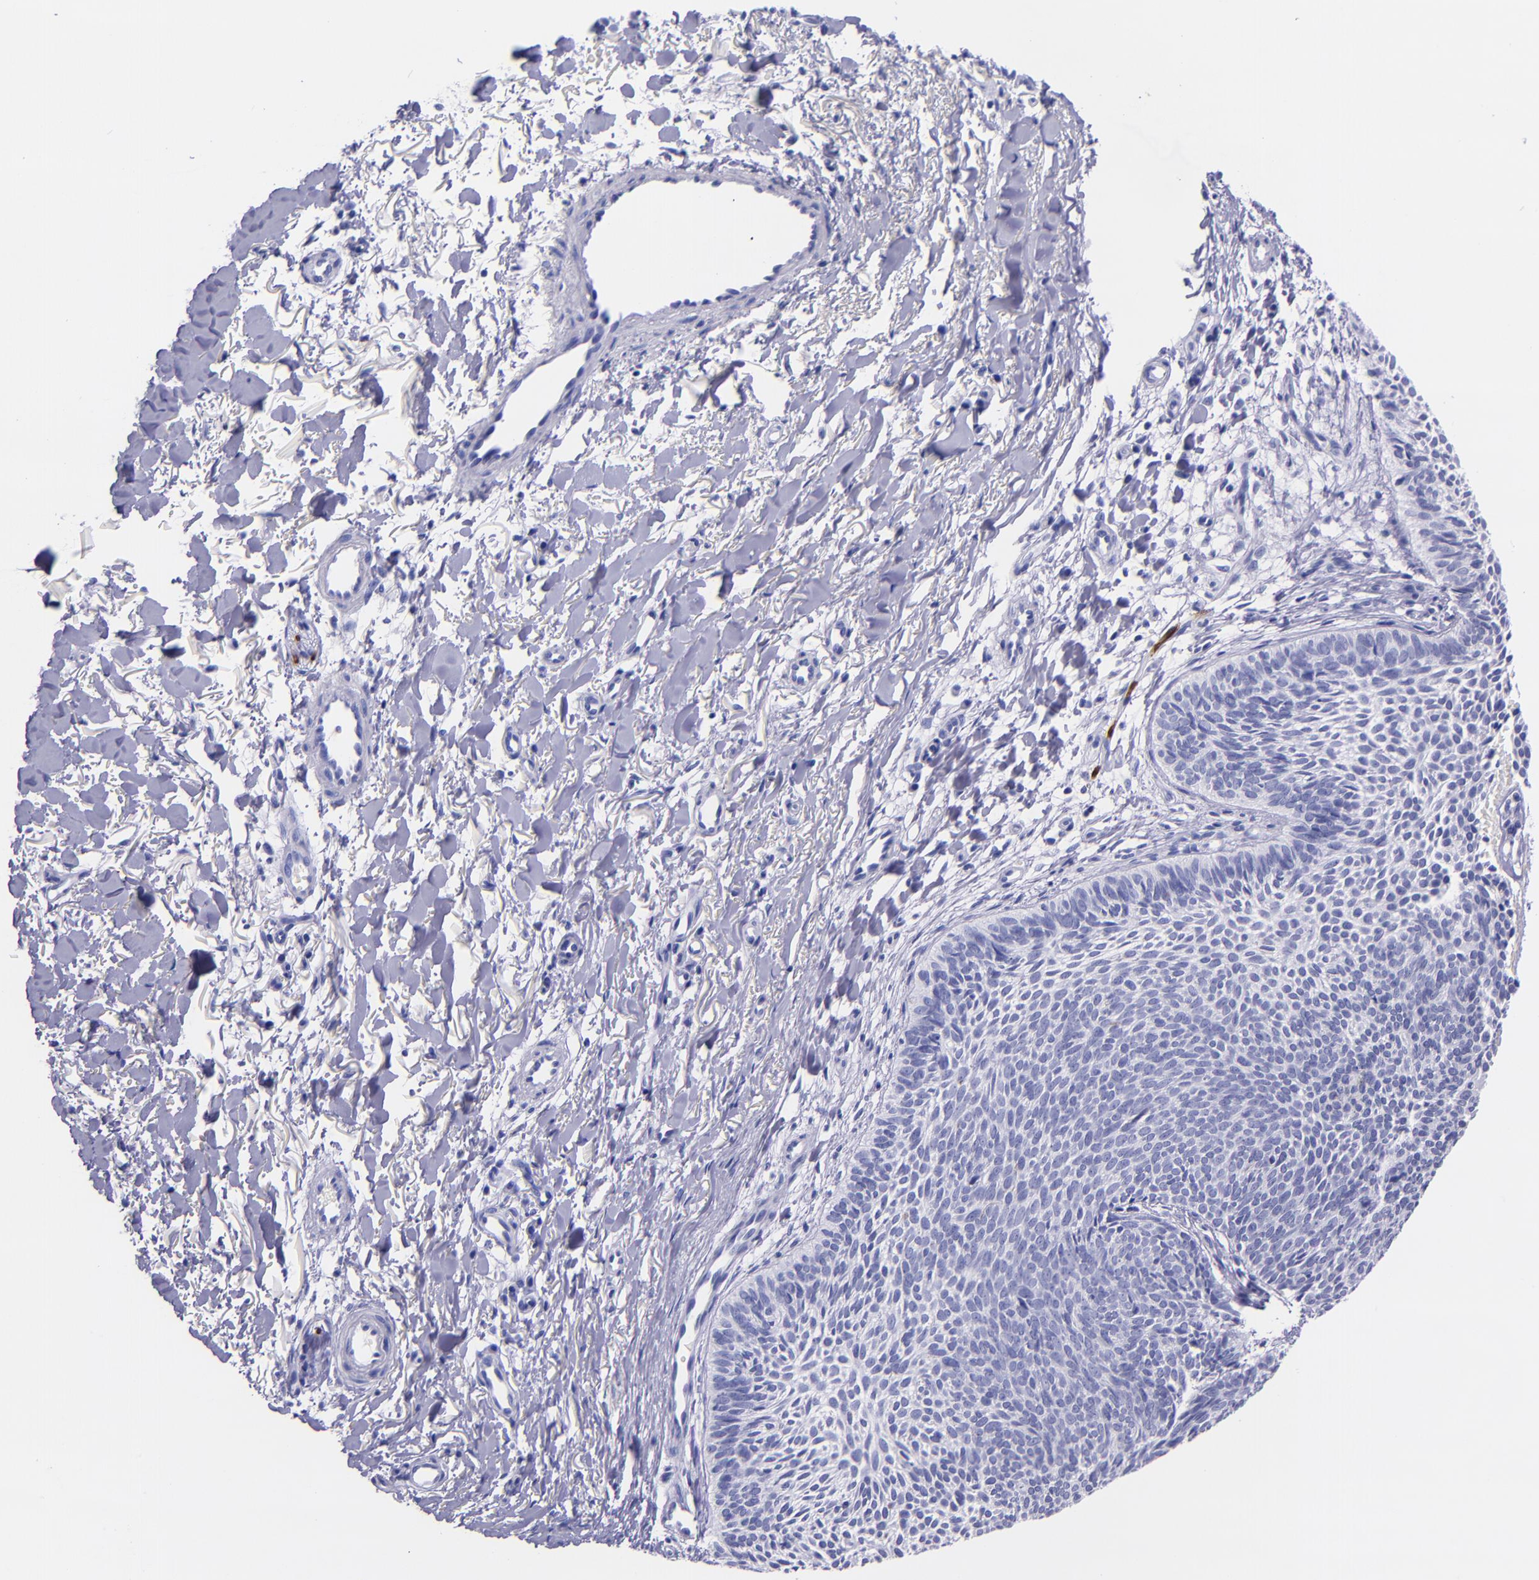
{"staining": {"intensity": "negative", "quantity": "none", "location": "none"}, "tissue": "skin cancer", "cell_type": "Tumor cells", "image_type": "cancer", "snomed": [{"axis": "morphology", "description": "Basal cell carcinoma"}, {"axis": "topography", "description": "Skin"}], "caption": "Immunohistochemistry of human skin cancer (basal cell carcinoma) shows no positivity in tumor cells.", "gene": "MBP", "patient": {"sex": "male", "age": 84}}